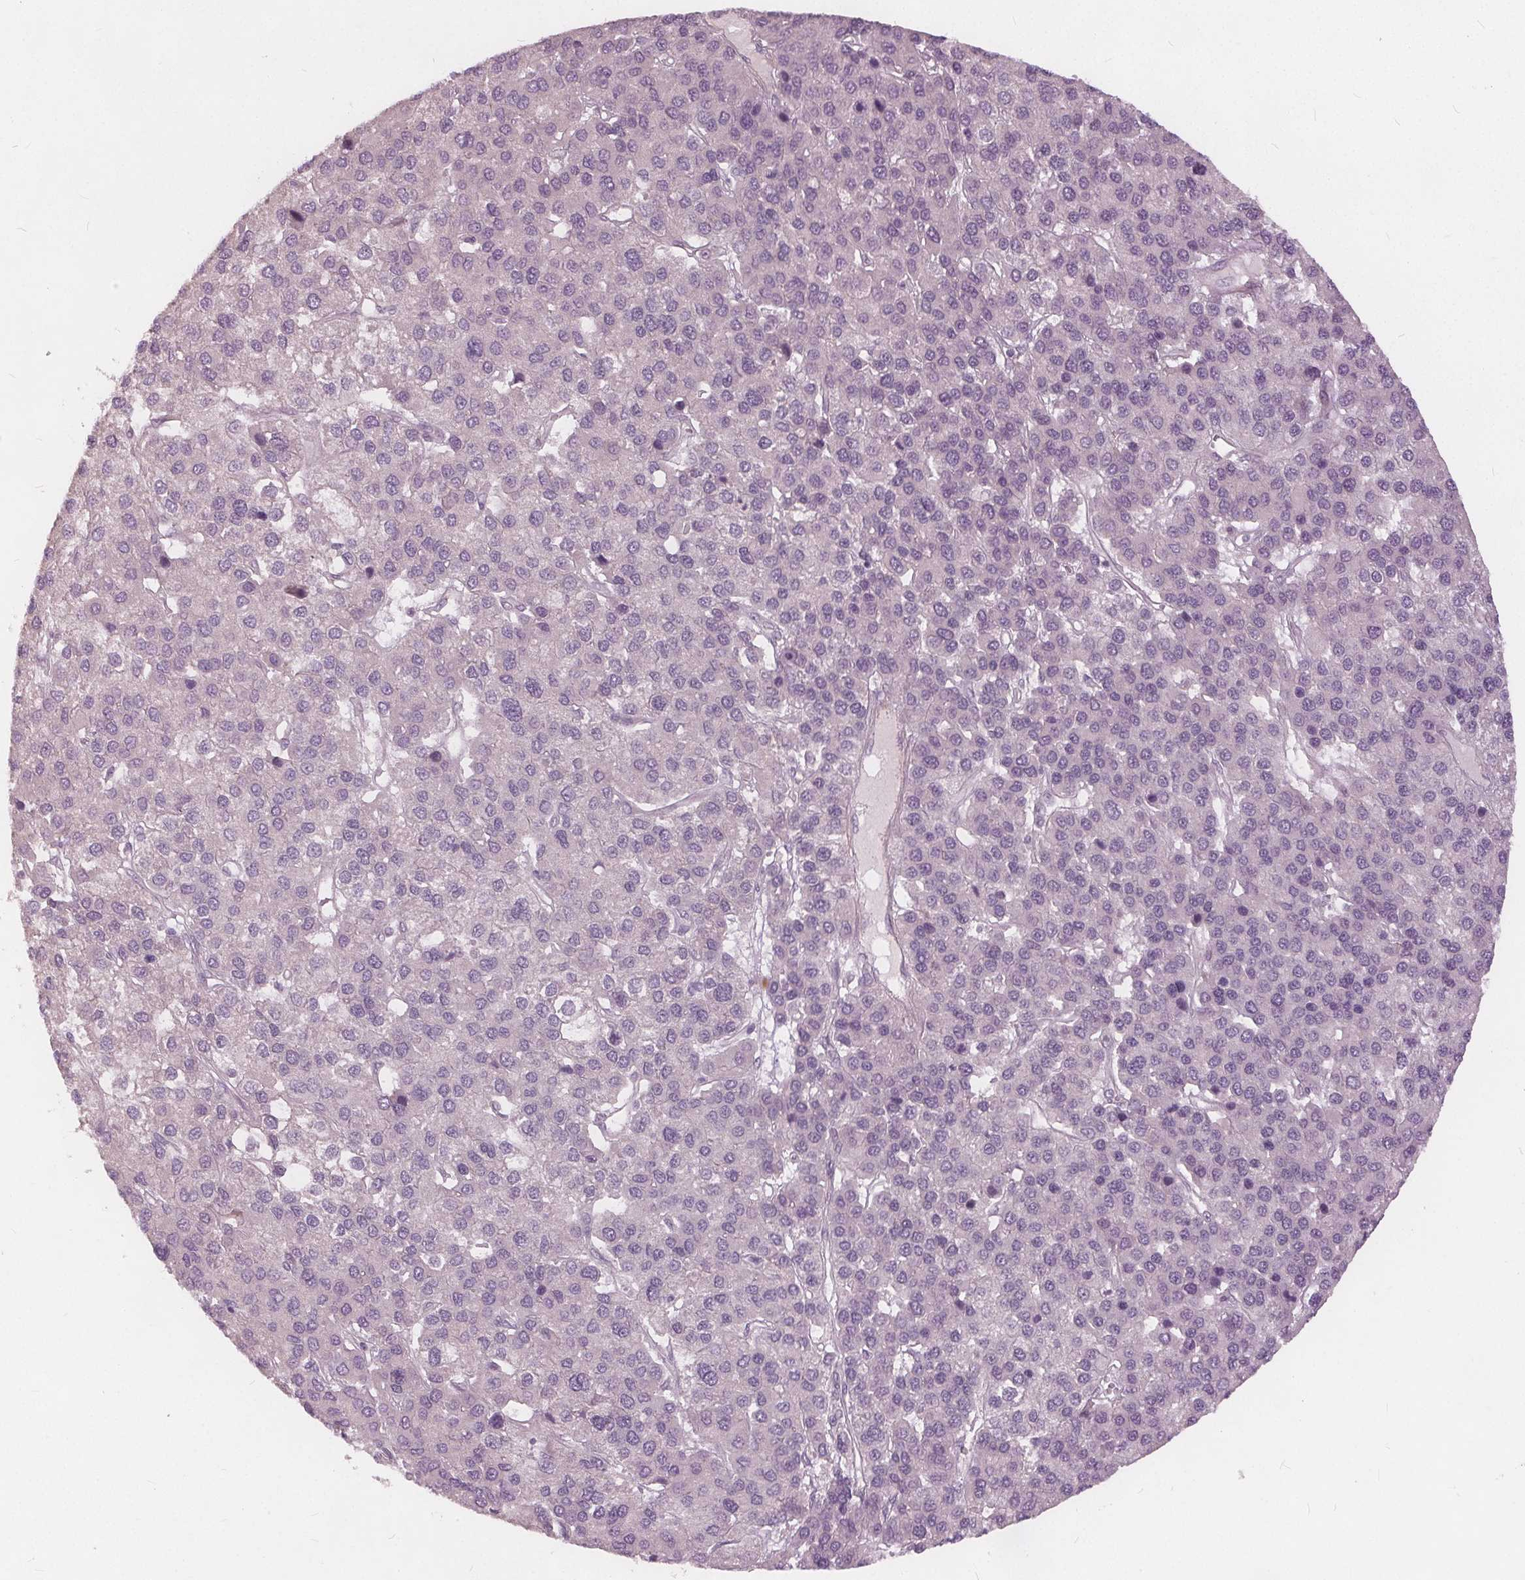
{"staining": {"intensity": "negative", "quantity": "none", "location": "none"}, "tissue": "liver cancer", "cell_type": "Tumor cells", "image_type": "cancer", "snomed": [{"axis": "morphology", "description": "Carcinoma, Hepatocellular, NOS"}, {"axis": "topography", "description": "Liver"}], "caption": "High magnification brightfield microscopy of liver cancer (hepatocellular carcinoma) stained with DAB (3,3'-diaminobenzidine) (brown) and counterstained with hematoxylin (blue): tumor cells show no significant expression.", "gene": "KLK13", "patient": {"sex": "female", "age": 41}}